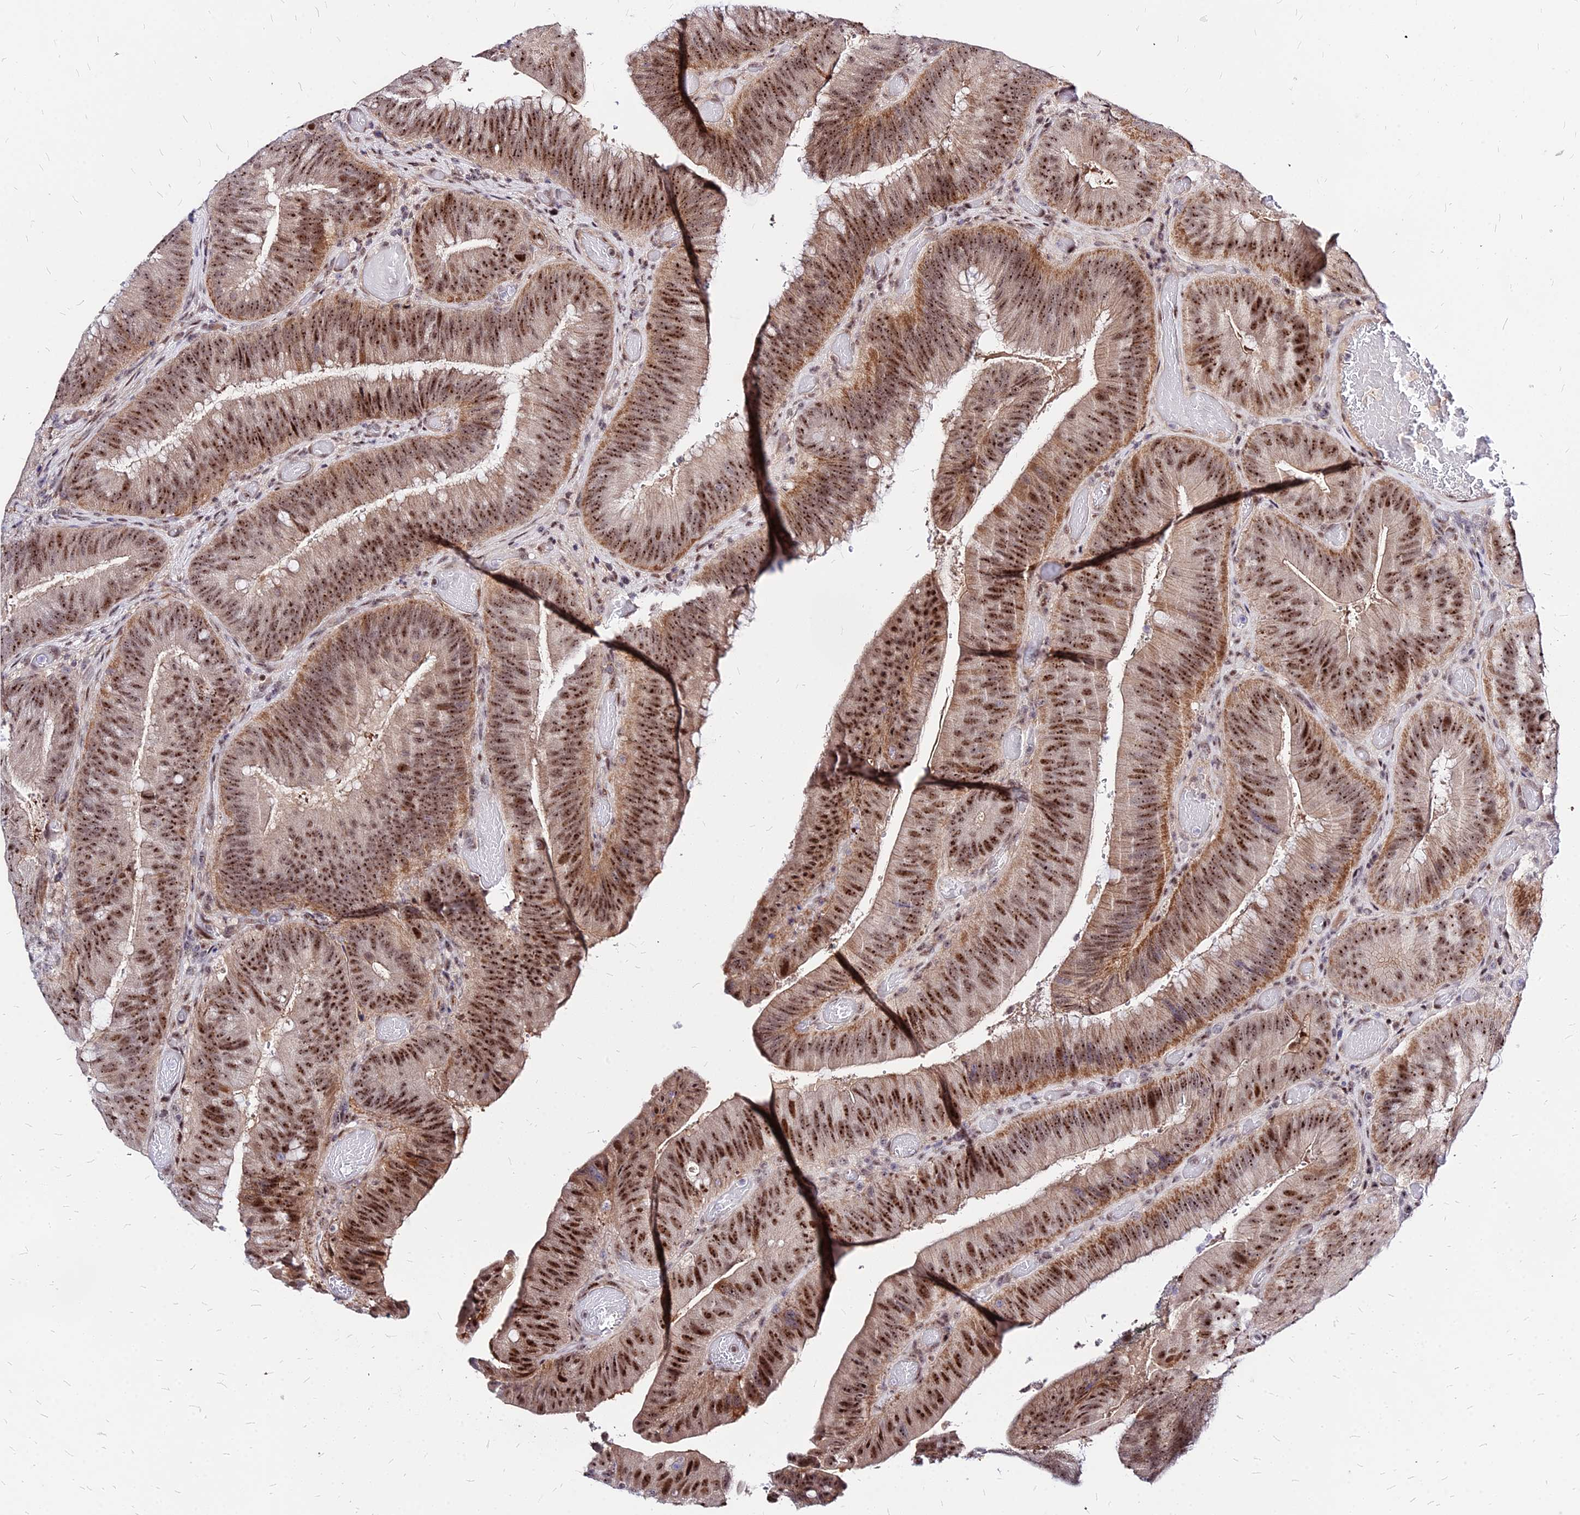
{"staining": {"intensity": "strong", "quantity": ">75%", "location": "cytoplasmic/membranous,nuclear"}, "tissue": "colorectal cancer", "cell_type": "Tumor cells", "image_type": "cancer", "snomed": [{"axis": "morphology", "description": "Adenocarcinoma, NOS"}, {"axis": "topography", "description": "Colon"}], "caption": "Colorectal cancer tissue displays strong cytoplasmic/membranous and nuclear positivity in approximately >75% of tumor cells", "gene": "DDX55", "patient": {"sex": "female", "age": 43}}